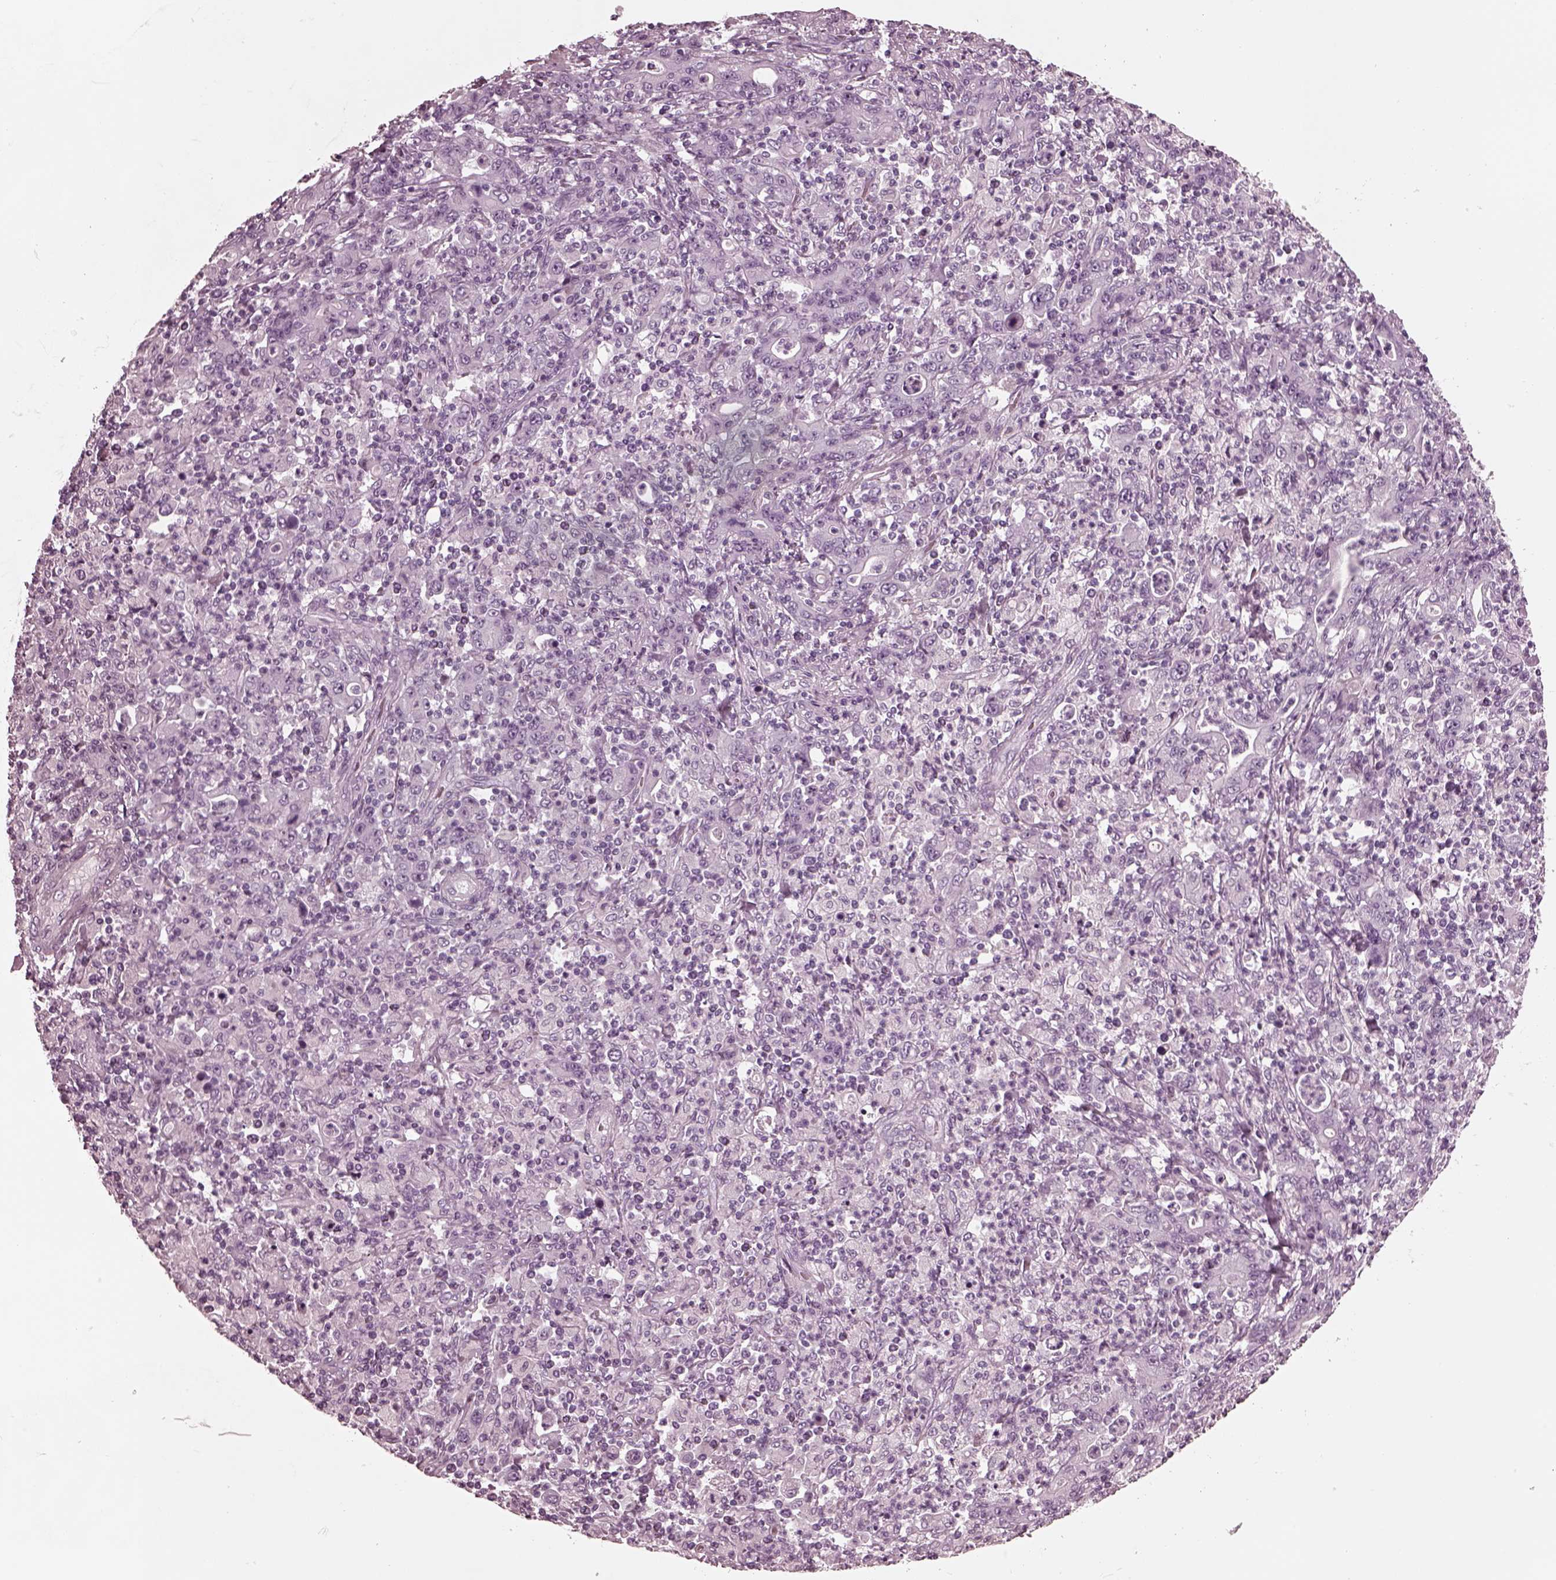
{"staining": {"intensity": "negative", "quantity": "none", "location": "none"}, "tissue": "stomach cancer", "cell_type": "Tumor cells", "image_type": "cancer", "snomed": [{"axis": "morphology", "description": "Adenocarcinoma, NOS"}, {"axis": "topography", "description": "Stomach, upper"}], "caption": "Immunohistochemistry image of adenocarcinoma (stomach) stained for a protein (brown), which exhibits no positivity in tumor cells.", "gene": "GRM6", "patient": {"sex": "male", "age": 69}}